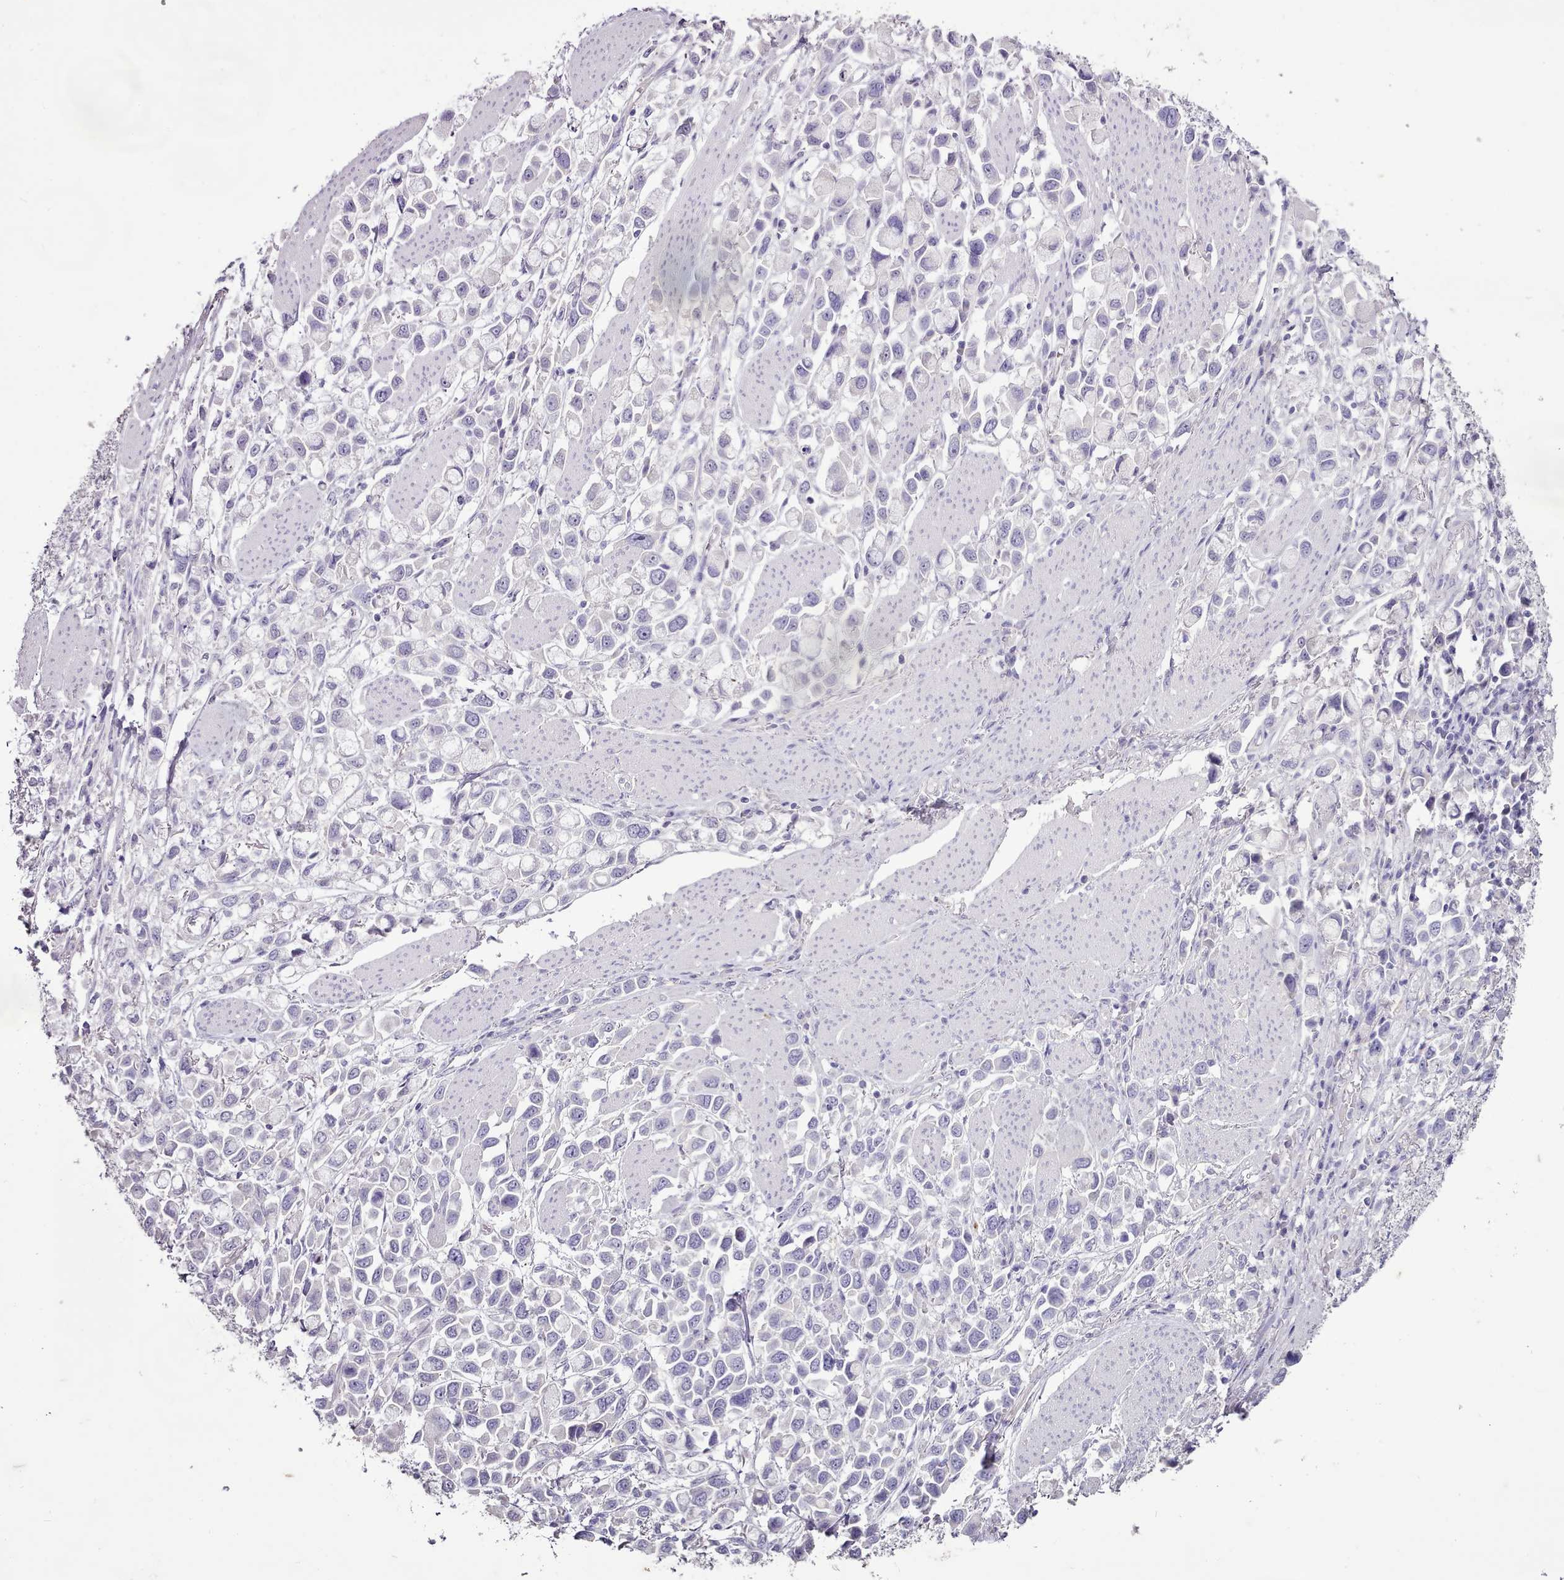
{"staining": {"intensity": "negative", "quantity": "none", "location": "none"}, "tissue": "stomach cancer", "cell_type": "Tumor cells", "image_type": "cancer", "snomed": [{"axis": "morphology", "description": "Adenocarcinoma, NOS"}, {"axis": "topography", "description": "Stomach"}], "caption": "An immunohistochemistry (IHC) image of adenocarcinoma (stomach) is shown. There is no staining in tumor cells of adenocarcinoma (stomach). The staining is performed using DAB brown chromogen with nuclei counter-stained in using hematoxylin.", "gene": "BLOC1S2", "patient": {"sex": "female", "age": 81}}